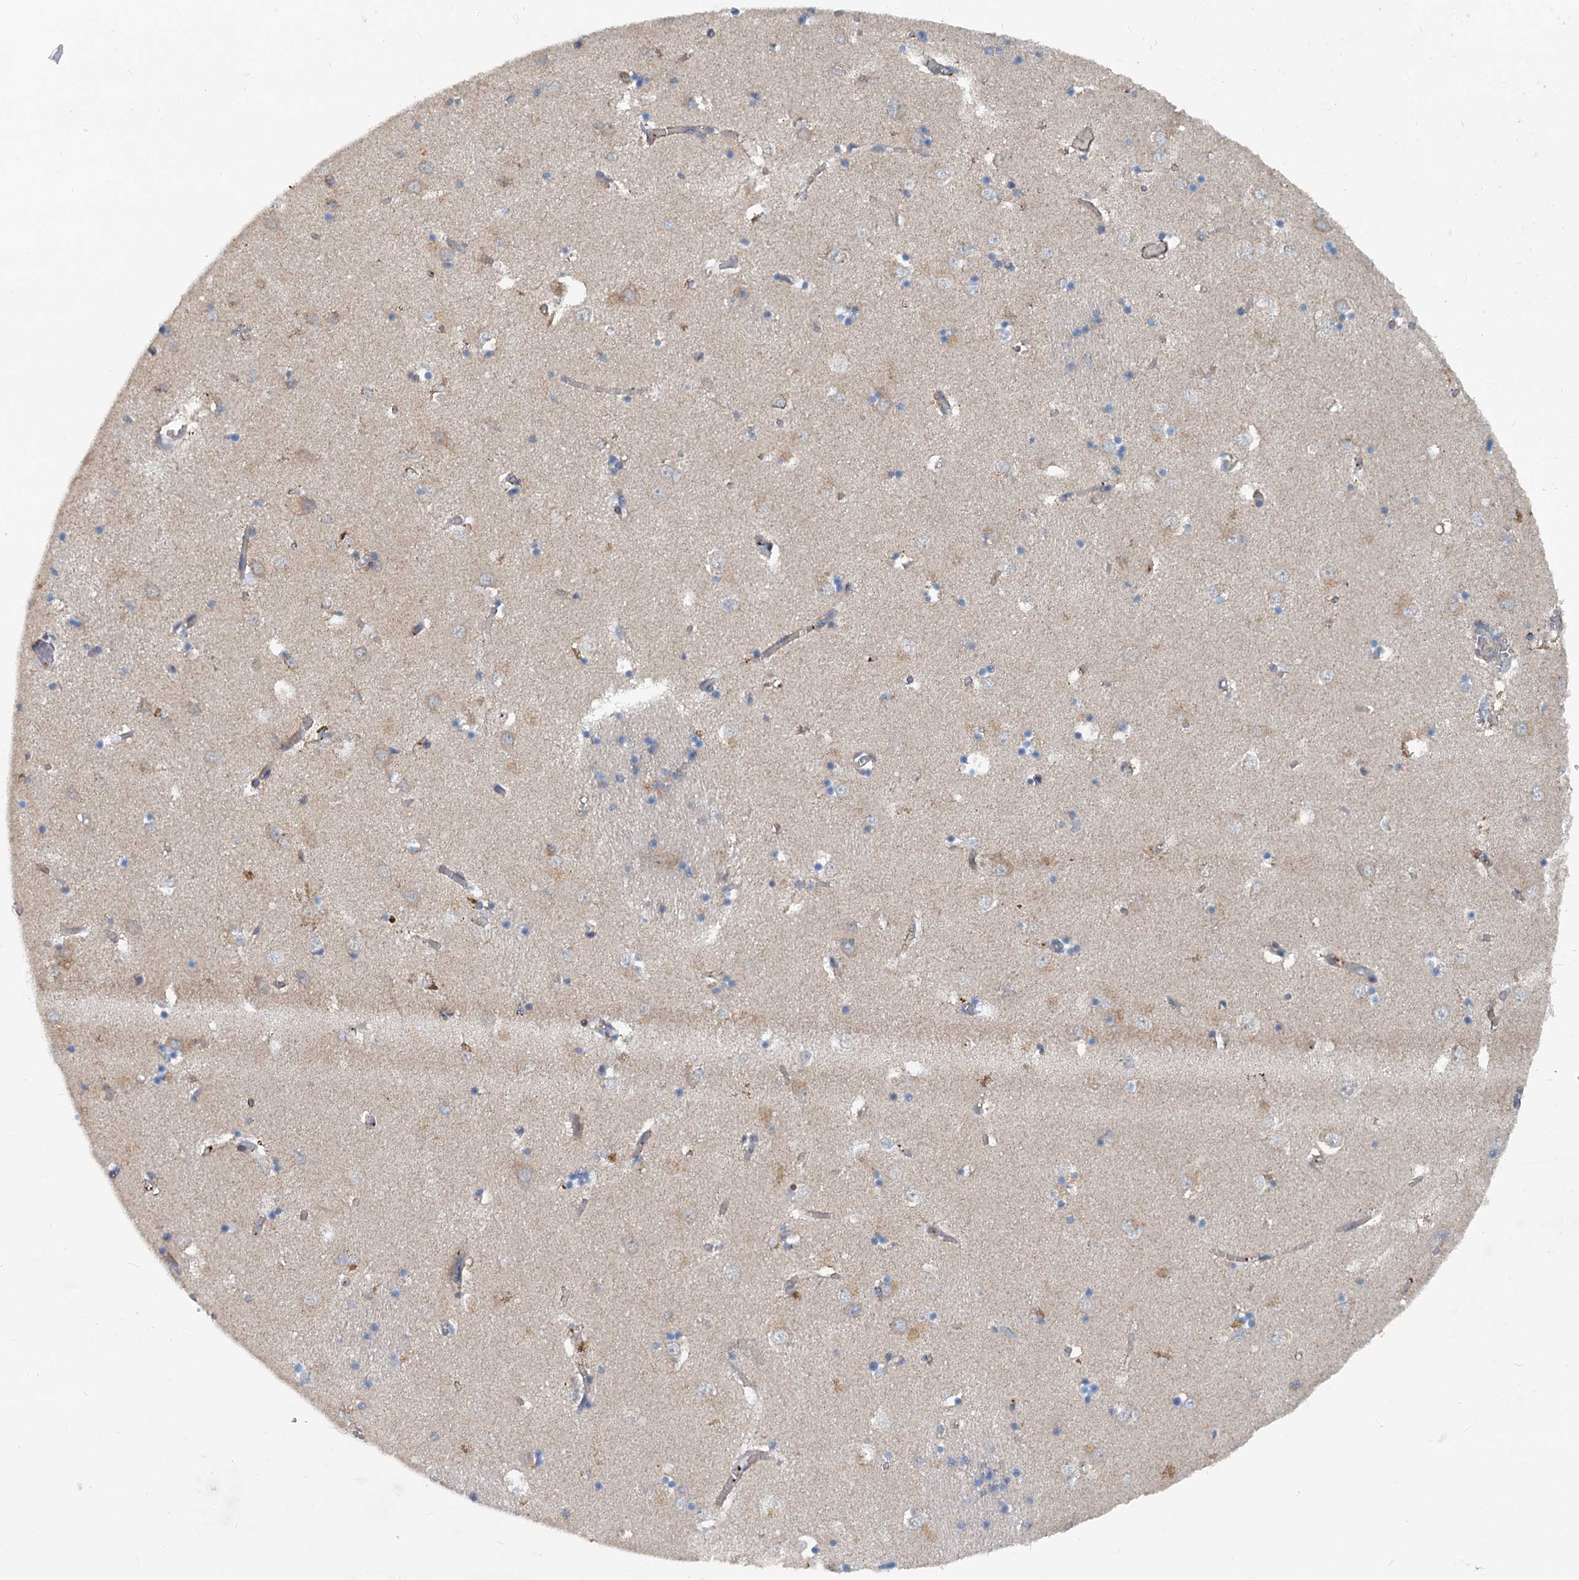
{"staining": {"intensity": "negative", "quantity": "none", "location": "none"}, "tissue": "caudate", "cell_type": "Glial cells", "image_type": "normal", "snomed": [{"axis": "morphology", "description": "Normal tissue, NOS"}, {"axis": "topography", "description": "Lateral ventricle wall"}], "caption": "DAB immunohistochemical staining of benign caudate demonstrates no significant expression in glial cells.", "gene": "GCLM", "patient": {"sex": "male", "age": 70}}